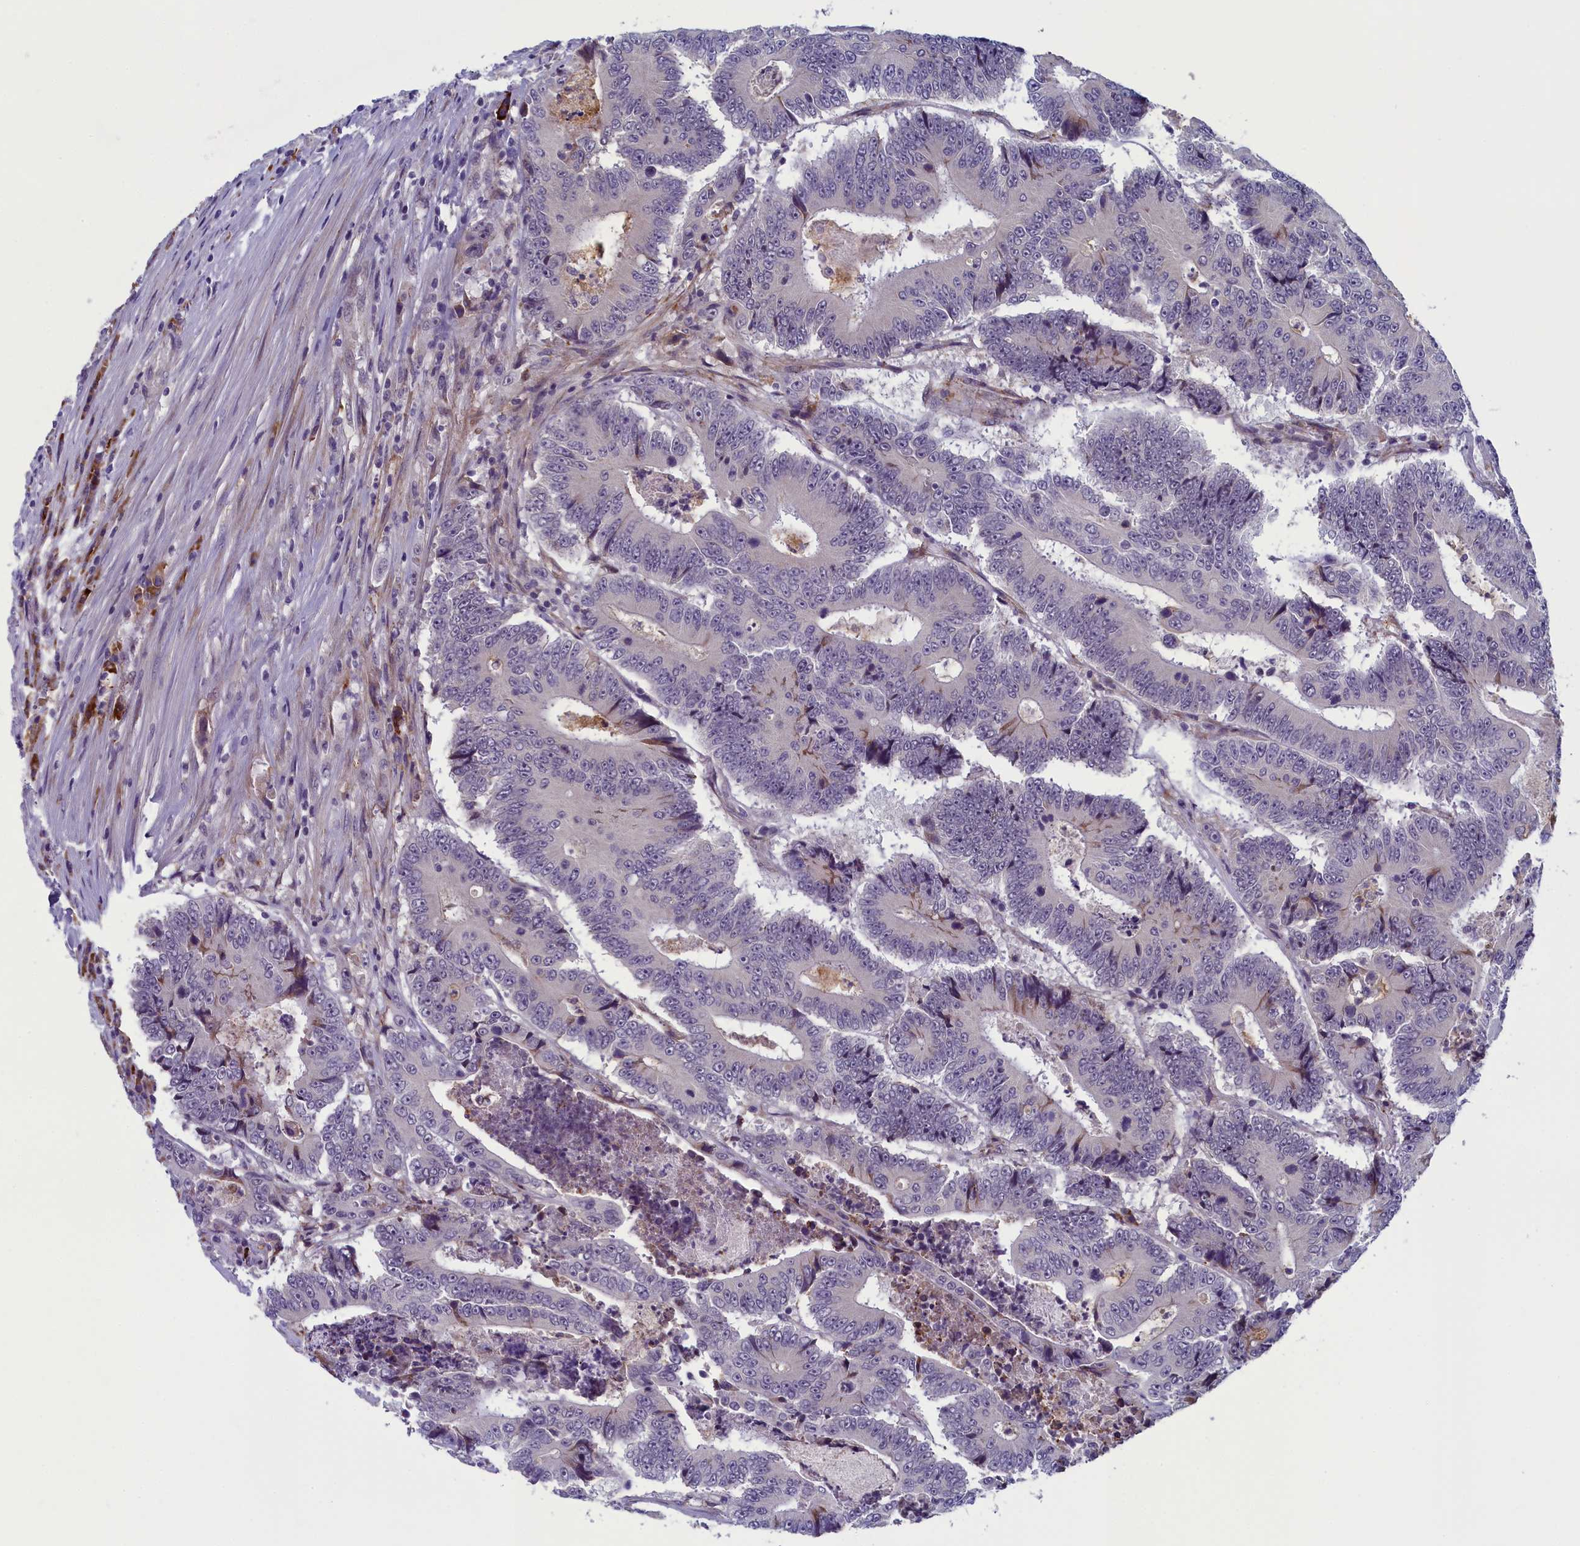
{"staining": {"intensity": "negative", "quantity": "none", "location": "none"}, "tissue": "colorectal cancer", "cell_type": "Tumor cells", "image_type": "cancer", "snomed": [{"axis": "morphology", "description": "Adenocarcinoma, NOS"}, {"axis": "topography", "description": "Colon"}], "caption": "Immunohistochemical staining of human adenocarcinoma (colorectal) displays no significant staining in tumor cells. (IHC, brightfield microscopy, high magnification).", "gene": "CNEP1R1", "patient": {"sex": "male", "age": 83}}